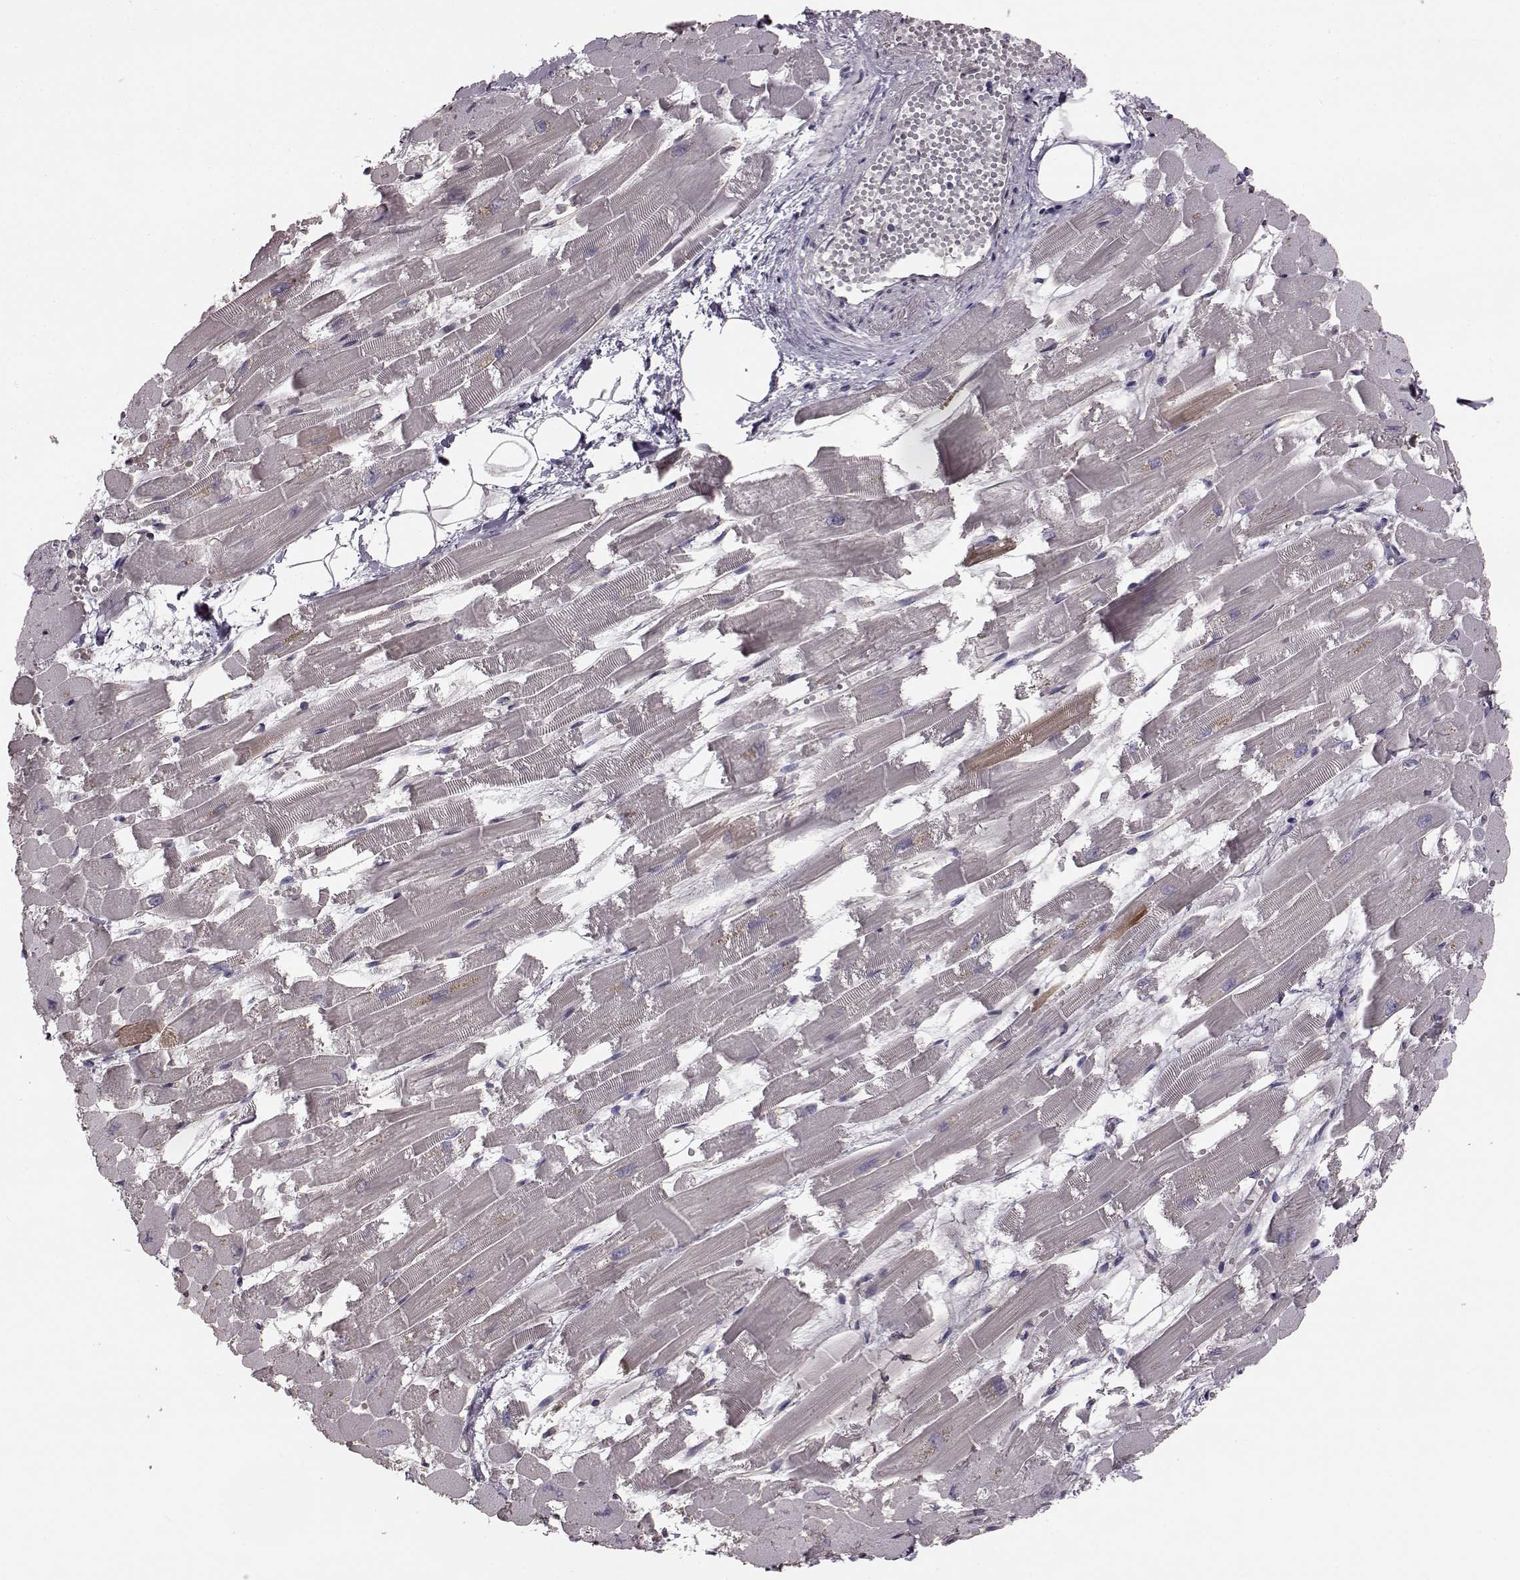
{"staining": {"intensity": "moderate", "quantity": "<25%", "location": "cytoplasmic/membranous"}, "tissue": "heart muscle", "cell_type": "Cardiomyocytes", "image_type": "normal", "snomed": [{"axis": "morphology", "description": "Normal tissue, NOS"}, {"axis": "topography", "description": "Heart"}], "caption": "Heart muscle was stained to show a protein in brown. There is low levels of moderate cytoplasmic/membranous expression in approximately <25% of cardiomyocytes. (Stains: DAB in brown, nuclei in blue, Microscopy: brightfield microscopy at high magnification).", "gene": "EIF4E1B", "patient": {"sex": "female", "age": 52}}